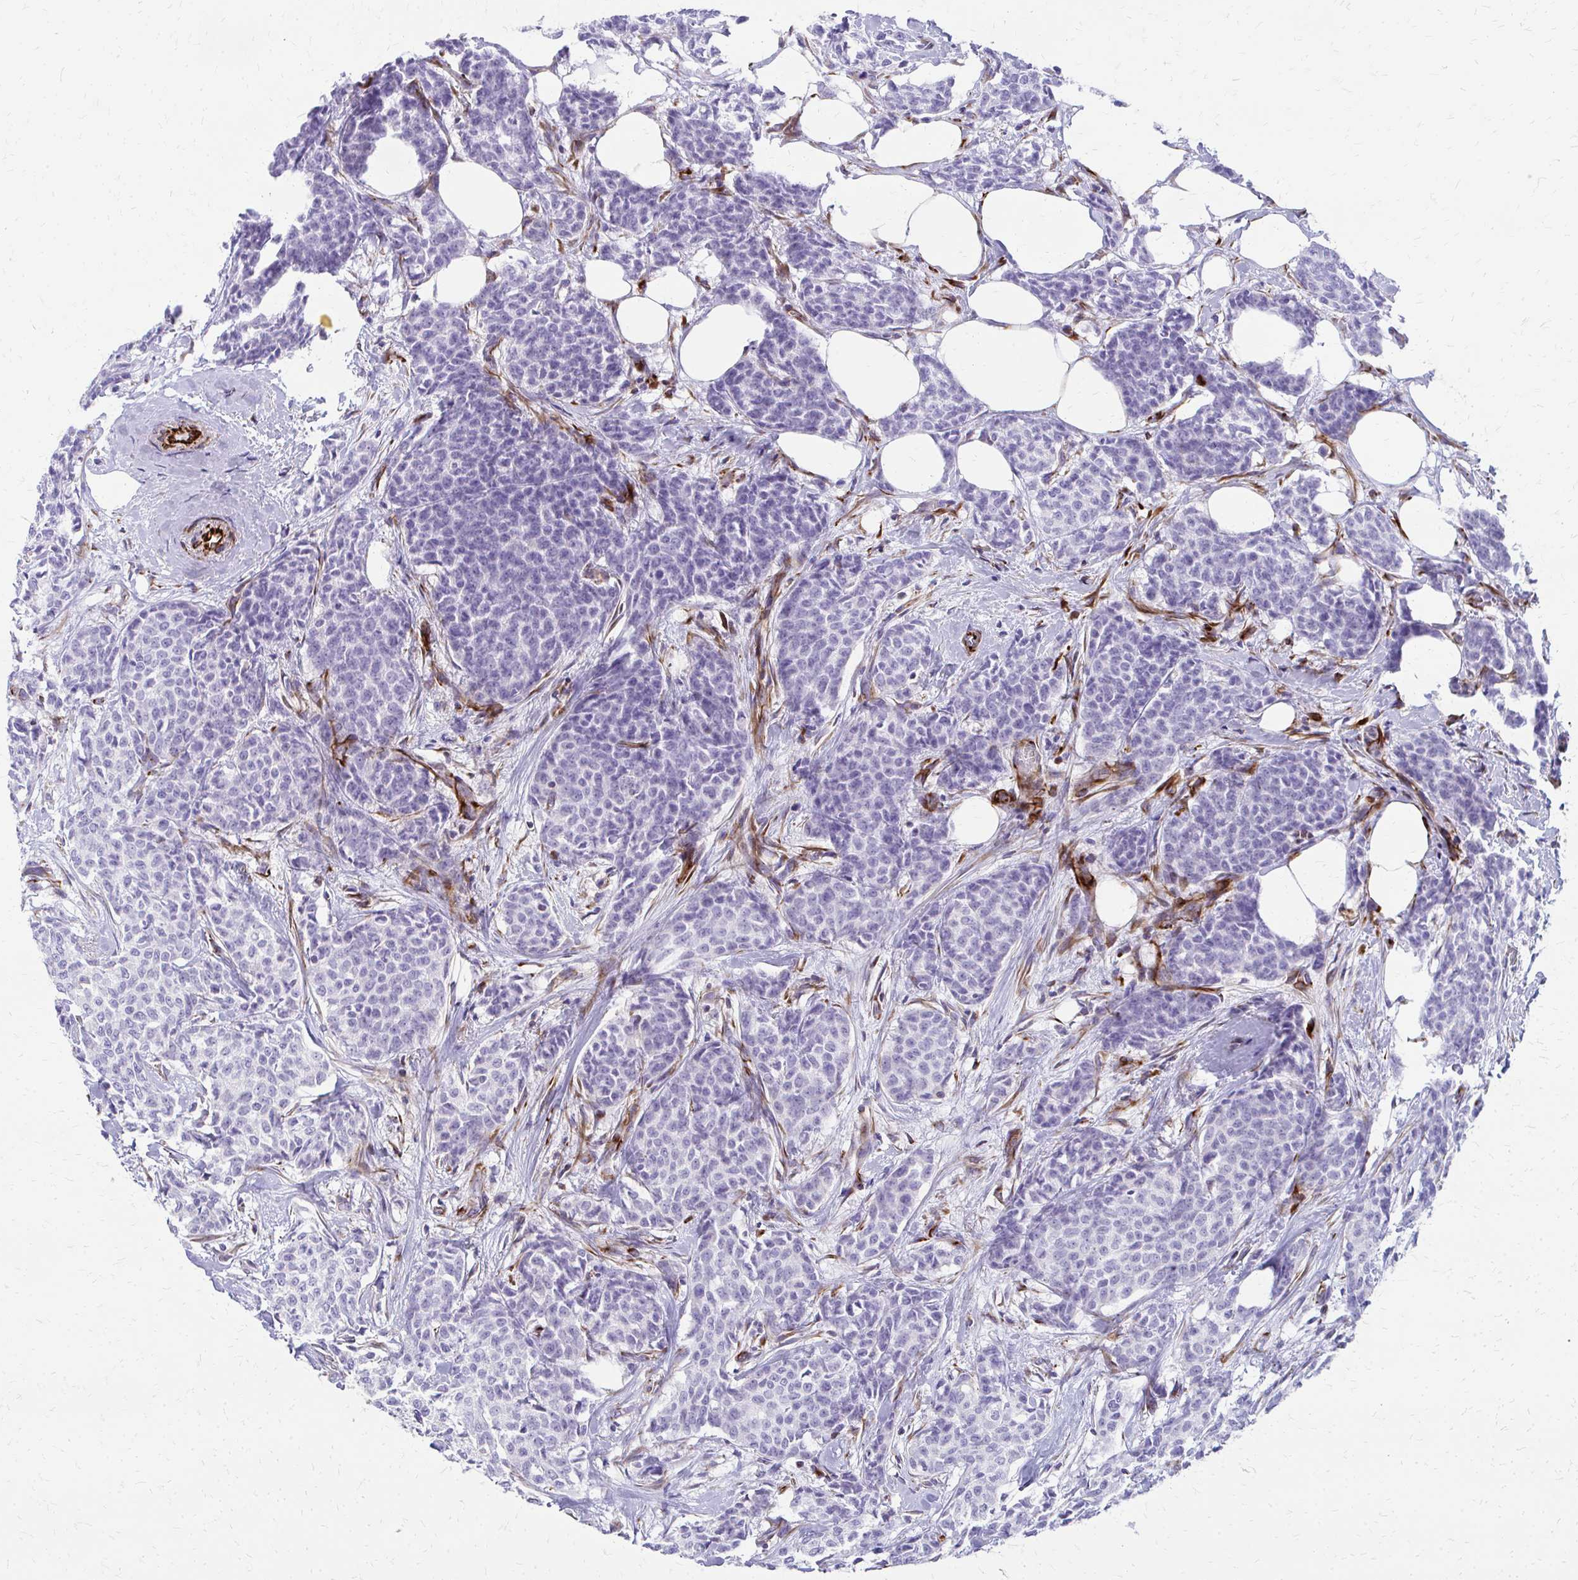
{"staining": {"intensity": "negative", "quantity": "none", "location": "none"}, "tissue": "breast cancer", "cell_type": "Tumor cells", "image_type": "cancer", "snomed": [{"axis": "morphology", "description": "Duct carcinoma"}, {"axis": "topography", "description": "Breast"}], "caption": "A high-resolution micrograph shows immunohistochemistry staining of breast invasive ductal carcinoma, which demonstrates no significant positivity in tumor cells.", "gene": "TRIM6", "patient": {"sex": "female", "age": 91}}